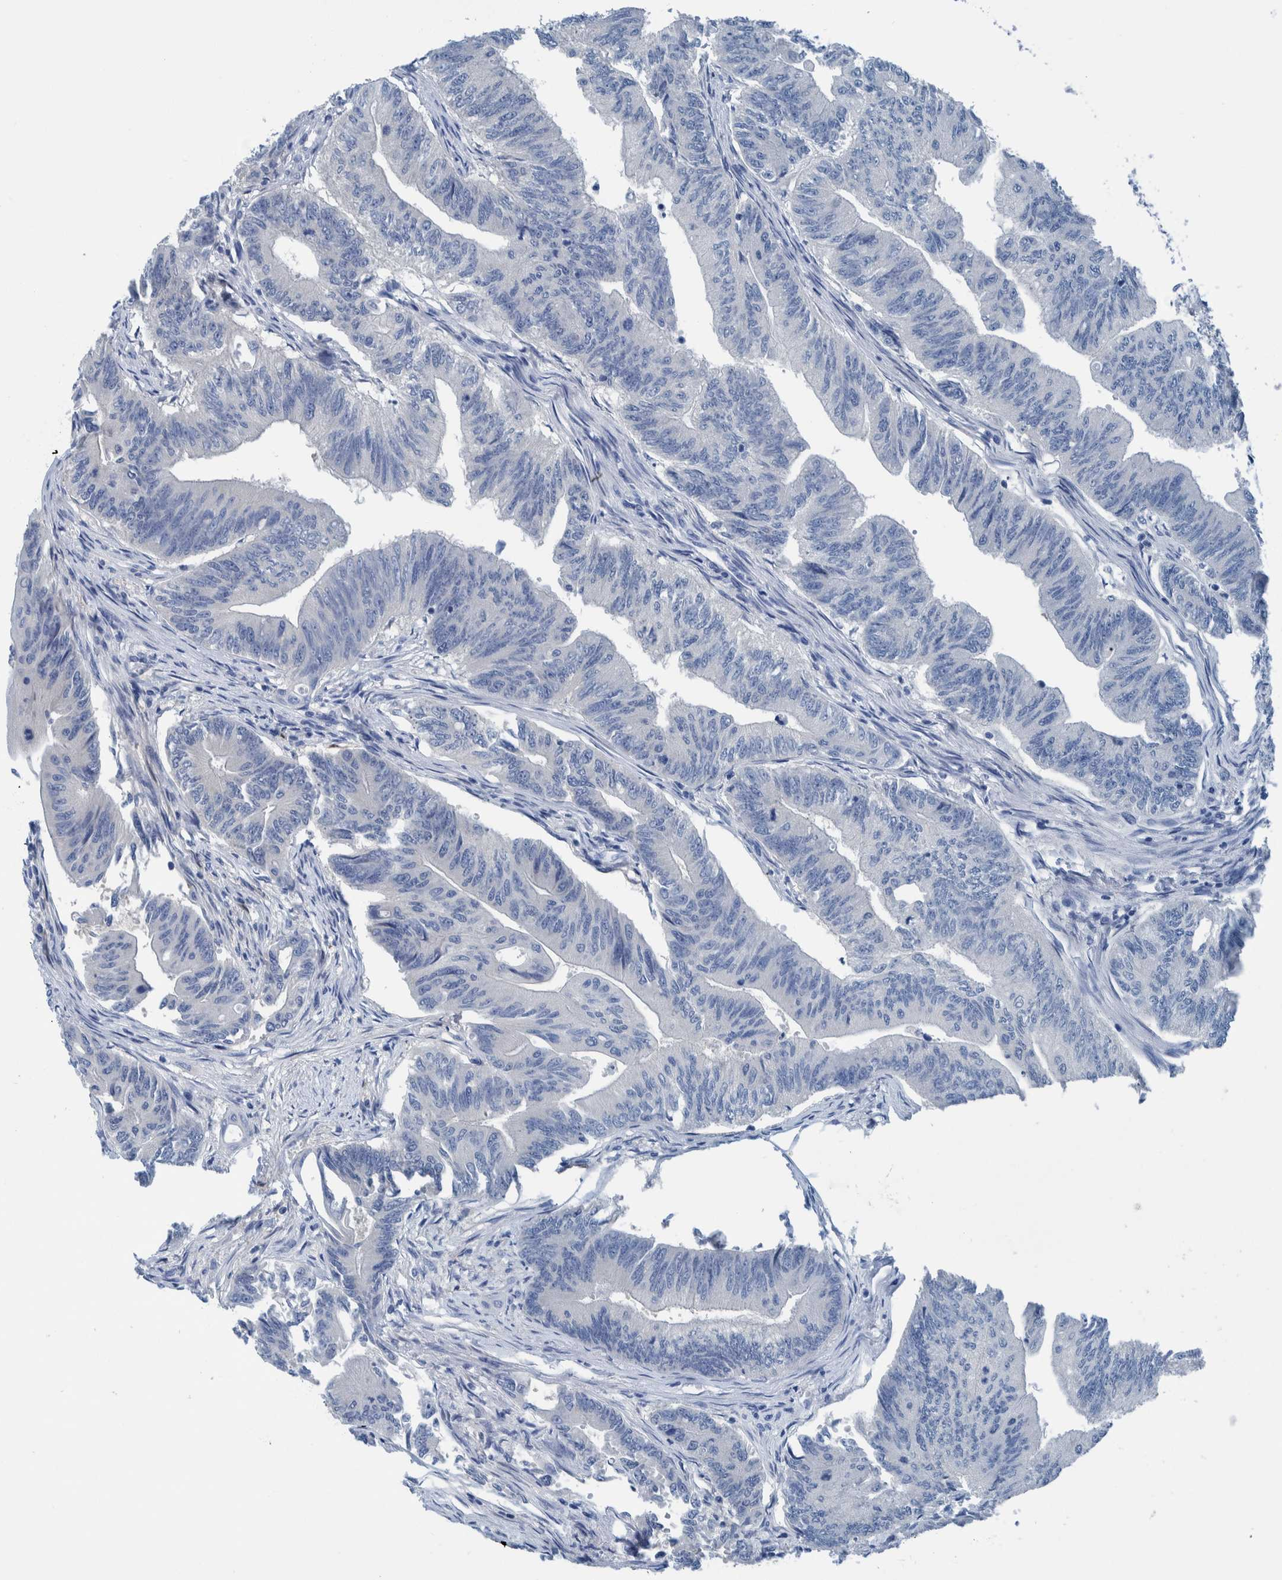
{"staining": {"intensity": "negative", "quantity": "none", "location": "none"}, "tissue": "colorectal cancer", "cell_type": "Tumor cells", "image_type": "cancer", "snomed": [{"axis": "morphology", "description": "Adenoma, NOS"}, {"axis": "morphology", "description": "Adenocarcinoma, NOS"}, {"axis": "topography", "description": "Colon"}], "caption": "This histopathology image is of adenocarcinoma (colorectal) stained with immunohistochemistry (IHC) to label a protein in brown with the nuclei are counter-stained blue. There is no staining in tumor cells. The staining was performed using DAB to visualize the protein expression in brown, while the nuclei were stained in blue with hematoxylin (Magnification: 20x).", "gene": "IDO1", "patient": {"sex": "male", "age": 79}}